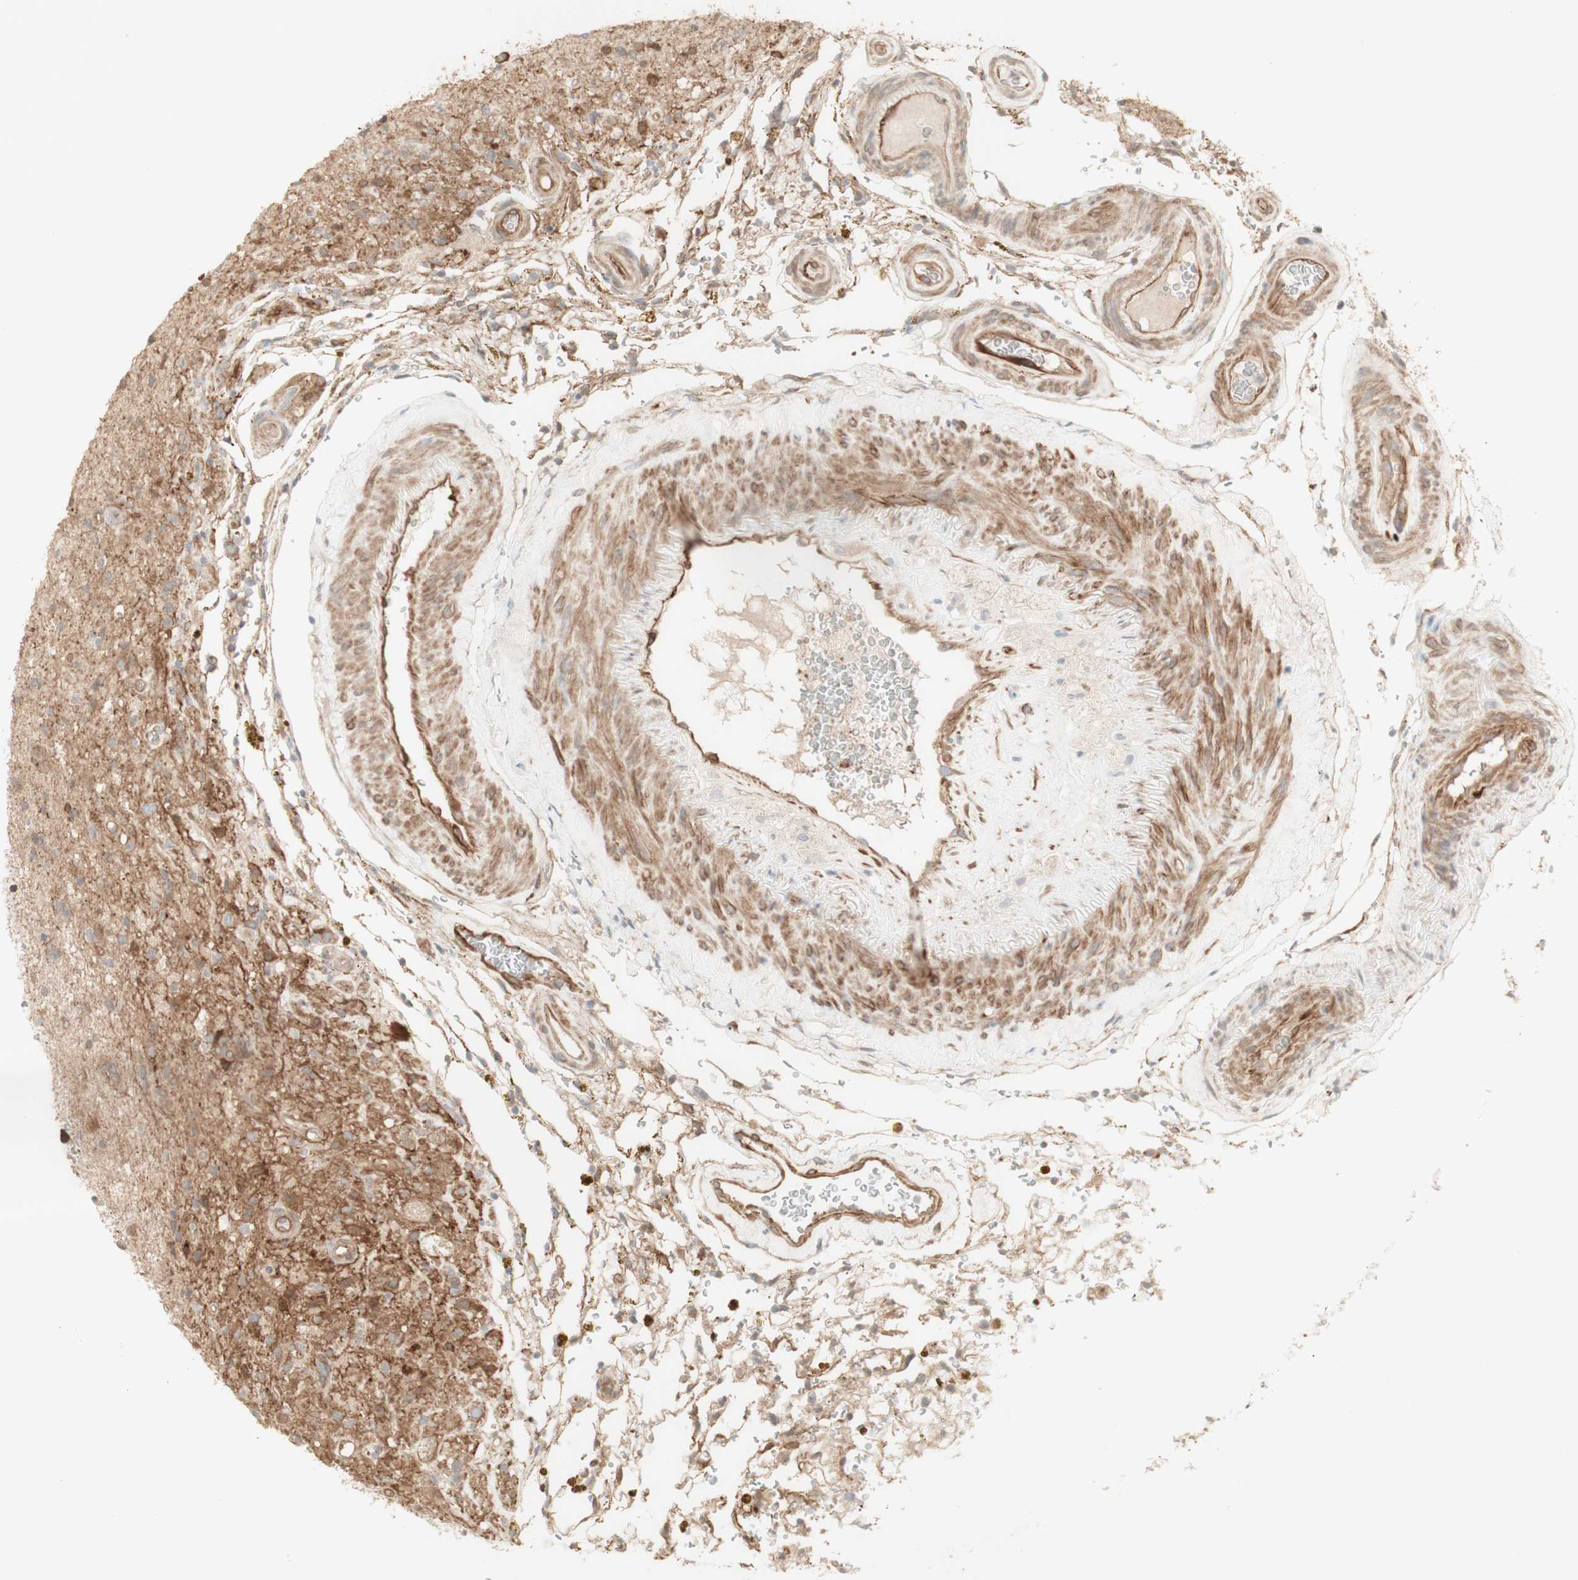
{"staining": {"intensity": "weak", "quantity": "25%-75%", "location": "cytoplasmic/membranous,nuclear"}, "tissue": "glioma", "cell_type": "Tumor cells", "image_type": "cancer", "snomed": [{"axis": "morphology", "description": "Glioma, malignant, High grade"}, {"axis": "topography", "description": "Brain"}], "caption": "Protein analysis of glioma tissue exhibits weak cytoplasmic/membranous and nuclear positivity in about 25%-75% of tumor cells. (brown staining indicates protein expression, while blue staining denotes nuclei).", "gene": "CNN3", "patient": {"sex": "male", "age": 33}}